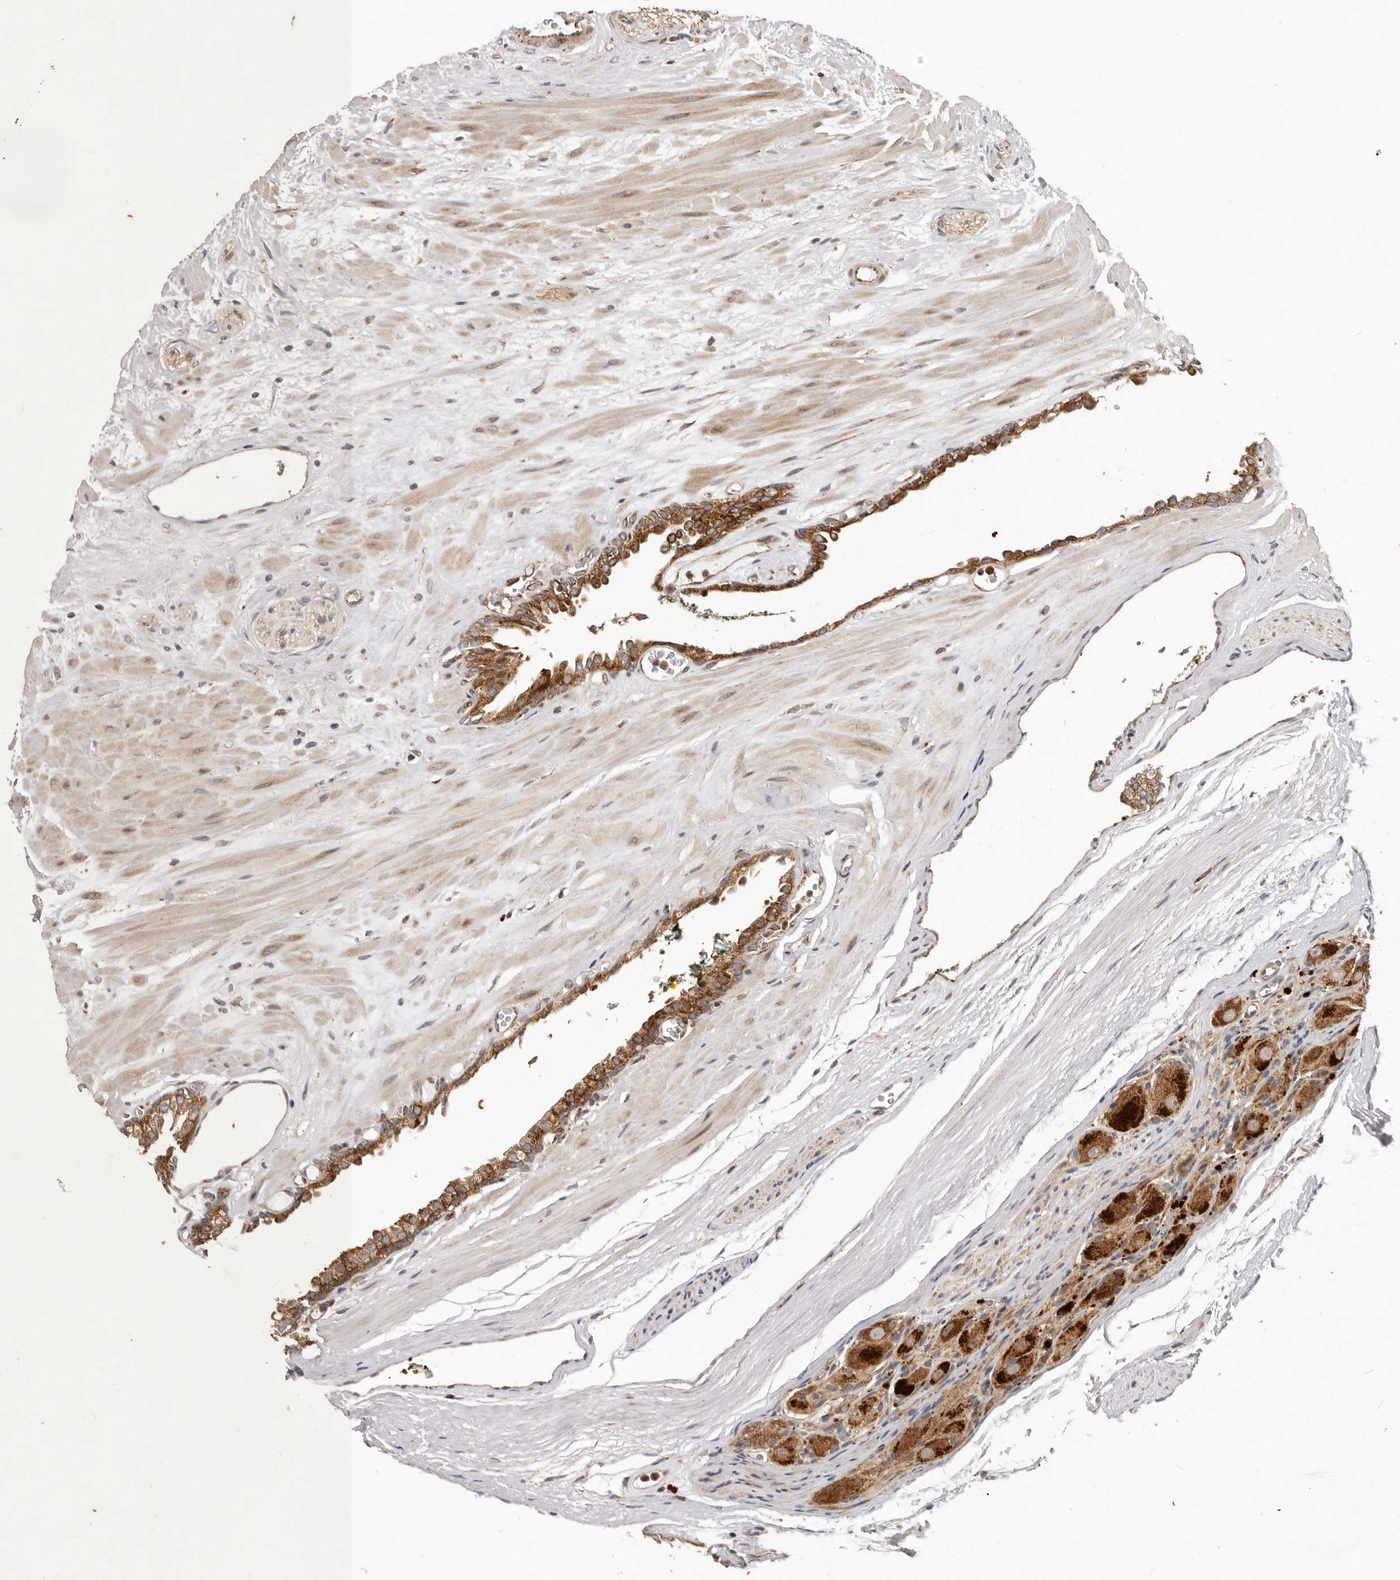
{"staining": {"intensity": "strong", "quantity": ">75%", "location": "cytoplasmic/membranous"}, "tissue": "prostate cancer", "cell_type": "Tumor cells", "image_type": "cancer", "snomed": [{"axis": "morphology", "description": "Adenocarcinoma, Medium grade"}, {"axis": "topography", "description": "Prostate"}], "caption": "Adenocarcinoma (medium-grade) (prostate) stained with a protein marker displays strong staining in tumor cells.", "gene": "MRPS10", "patient": {"sex": "male", "age": 53}}